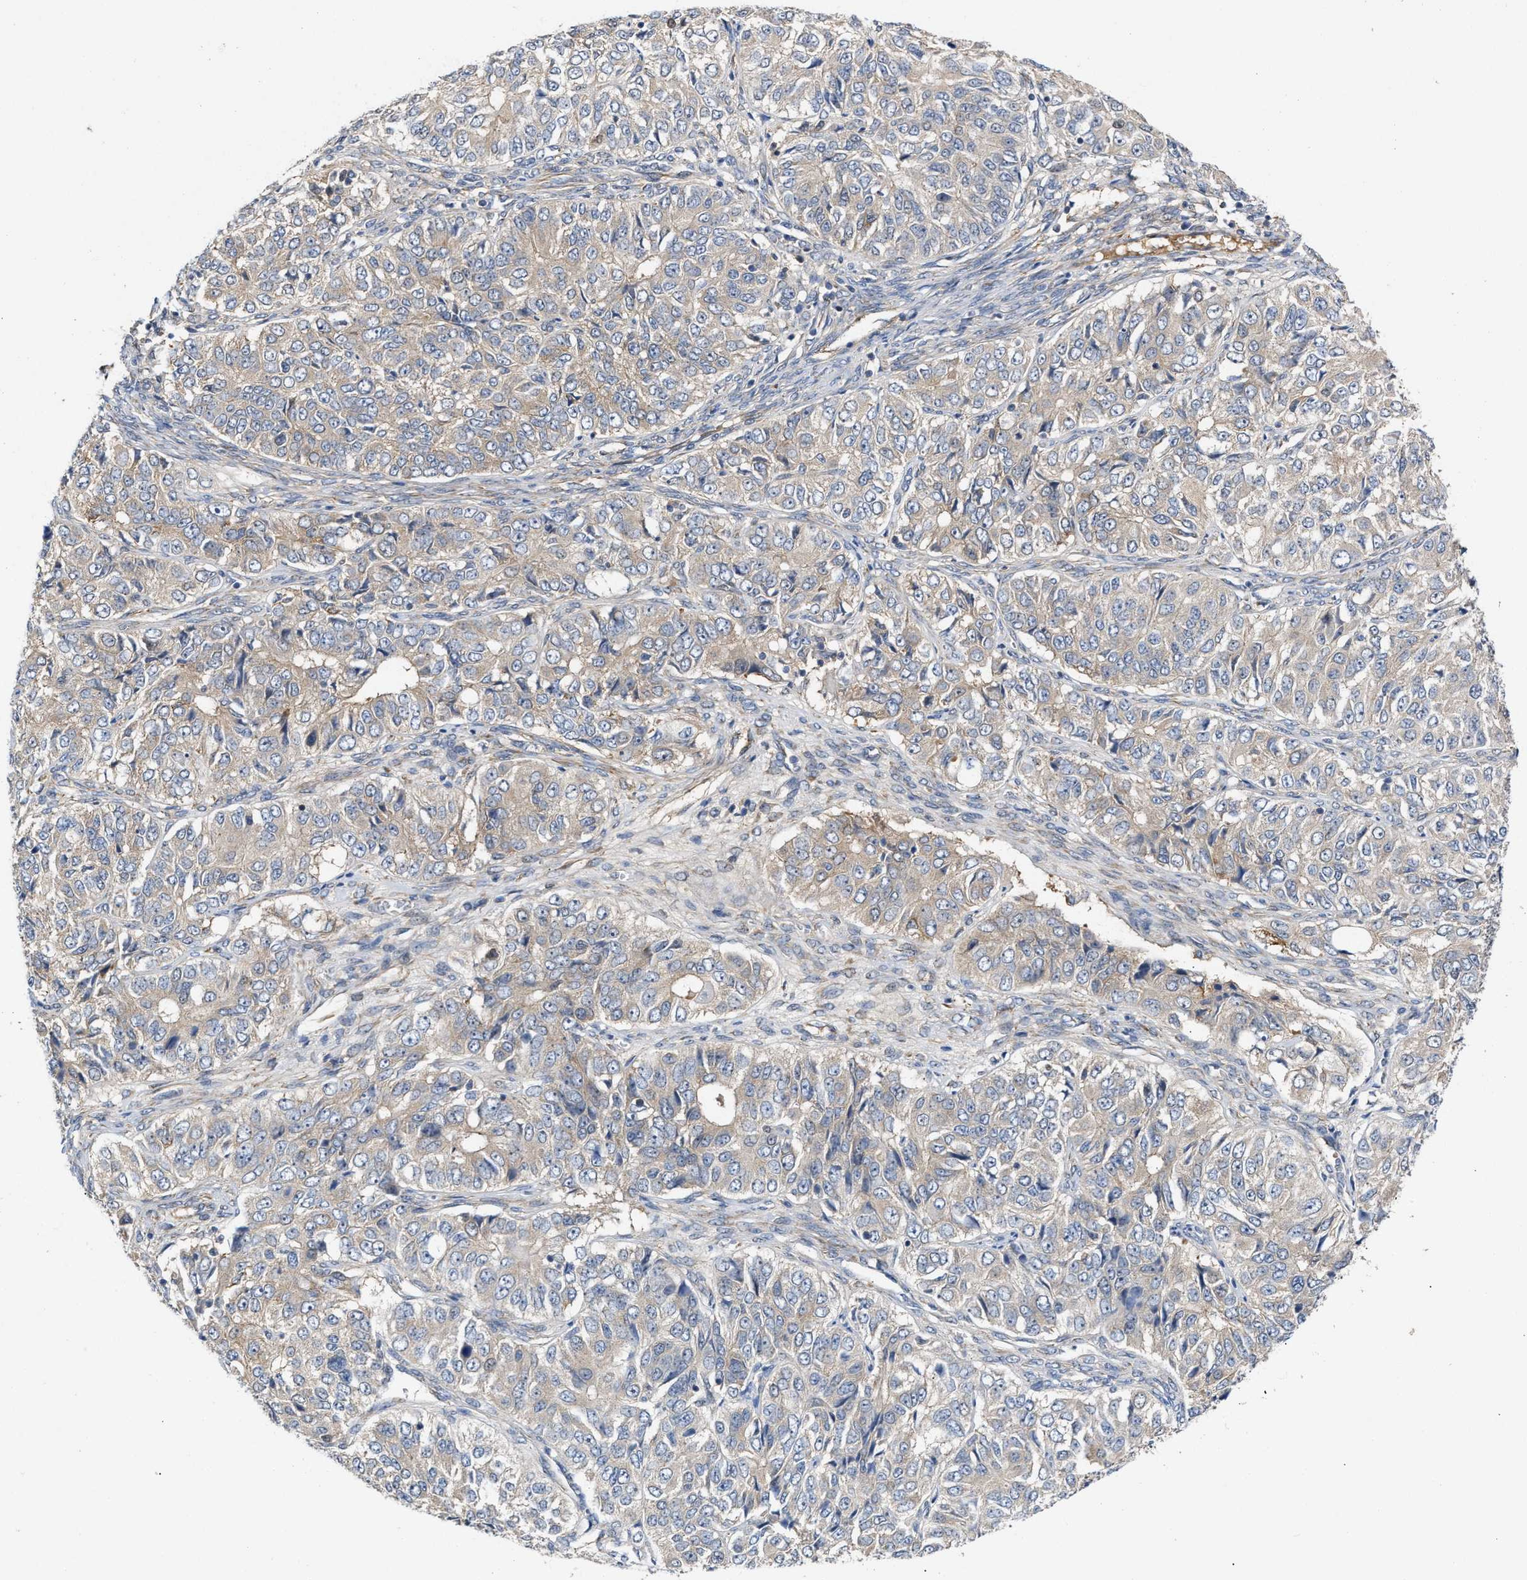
{"staining": {"intensity": "weak", "quantity": "<25%", "location": "cytoplasmic/membranous"}, "tissue": "ovarian cancer", "cell_type": "Tumor cells", "image_type": "cancer", "snomed": [{"axis": "morphology", "description": "Carcinoma, endometroid"}, {"axis": "topography", "description": "Ovary"}], "caption": "Human ovarian endometroid carcinoma stained for a protein using immunohistochemistry reveals no positivity in tumor cells.", "gene": "BBLN", "patient": {"sex": "female", "age": 51}}